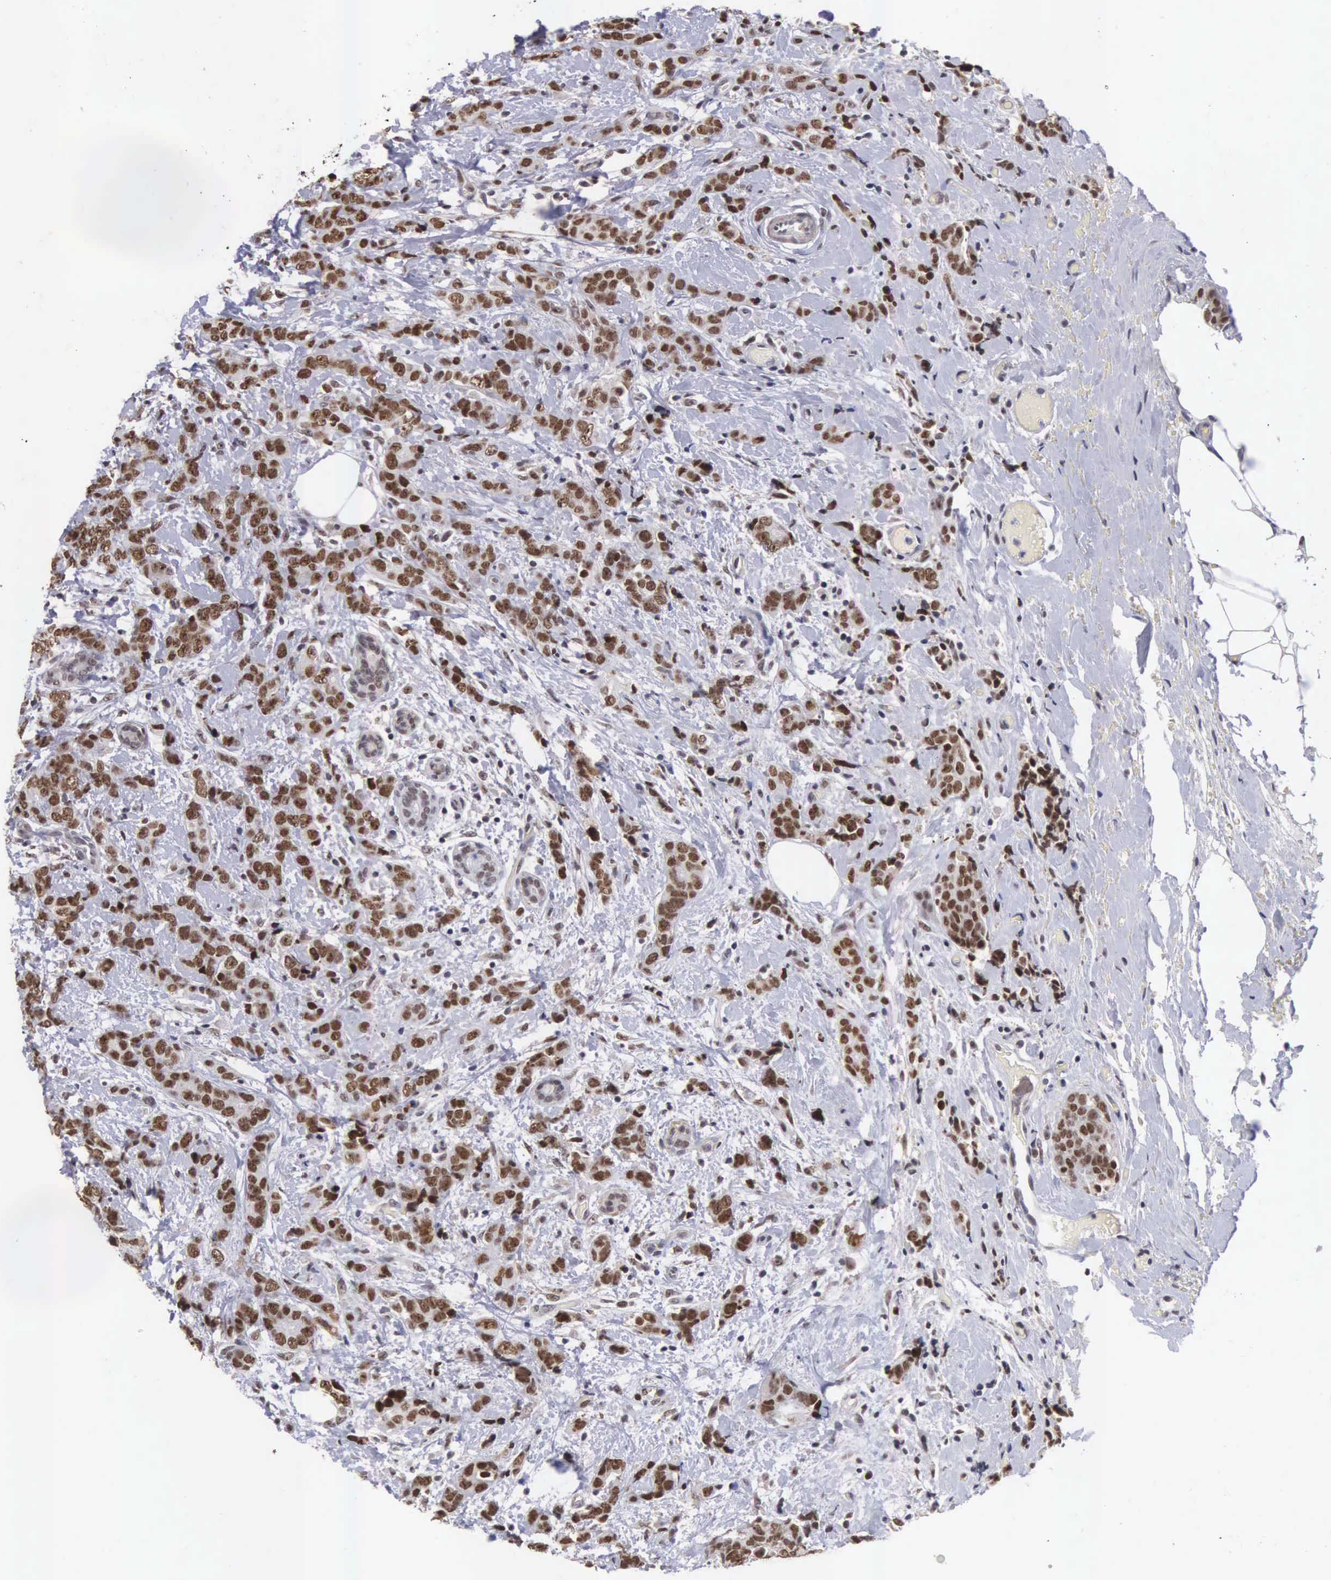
{"staining": {"intensity": "moderate", "quantity": ">75%", "location": "nuclear"}, "tissue": "breast cancer", "cell_type": "Tumor cells", "image_type": "cancer", "snomed": [{"axis": "morphology", "description": "Duct carcinoma"}, {"axis": "topography", "description": "Breast"}], "caption": "Protein staining of breast cancer (invasive ductal carcinoma) tissue shows moderate nuclear expression in about >75% of tumor cells.", "gene": "ZNF275", "patient": {"sex": "female", "age": 53}}